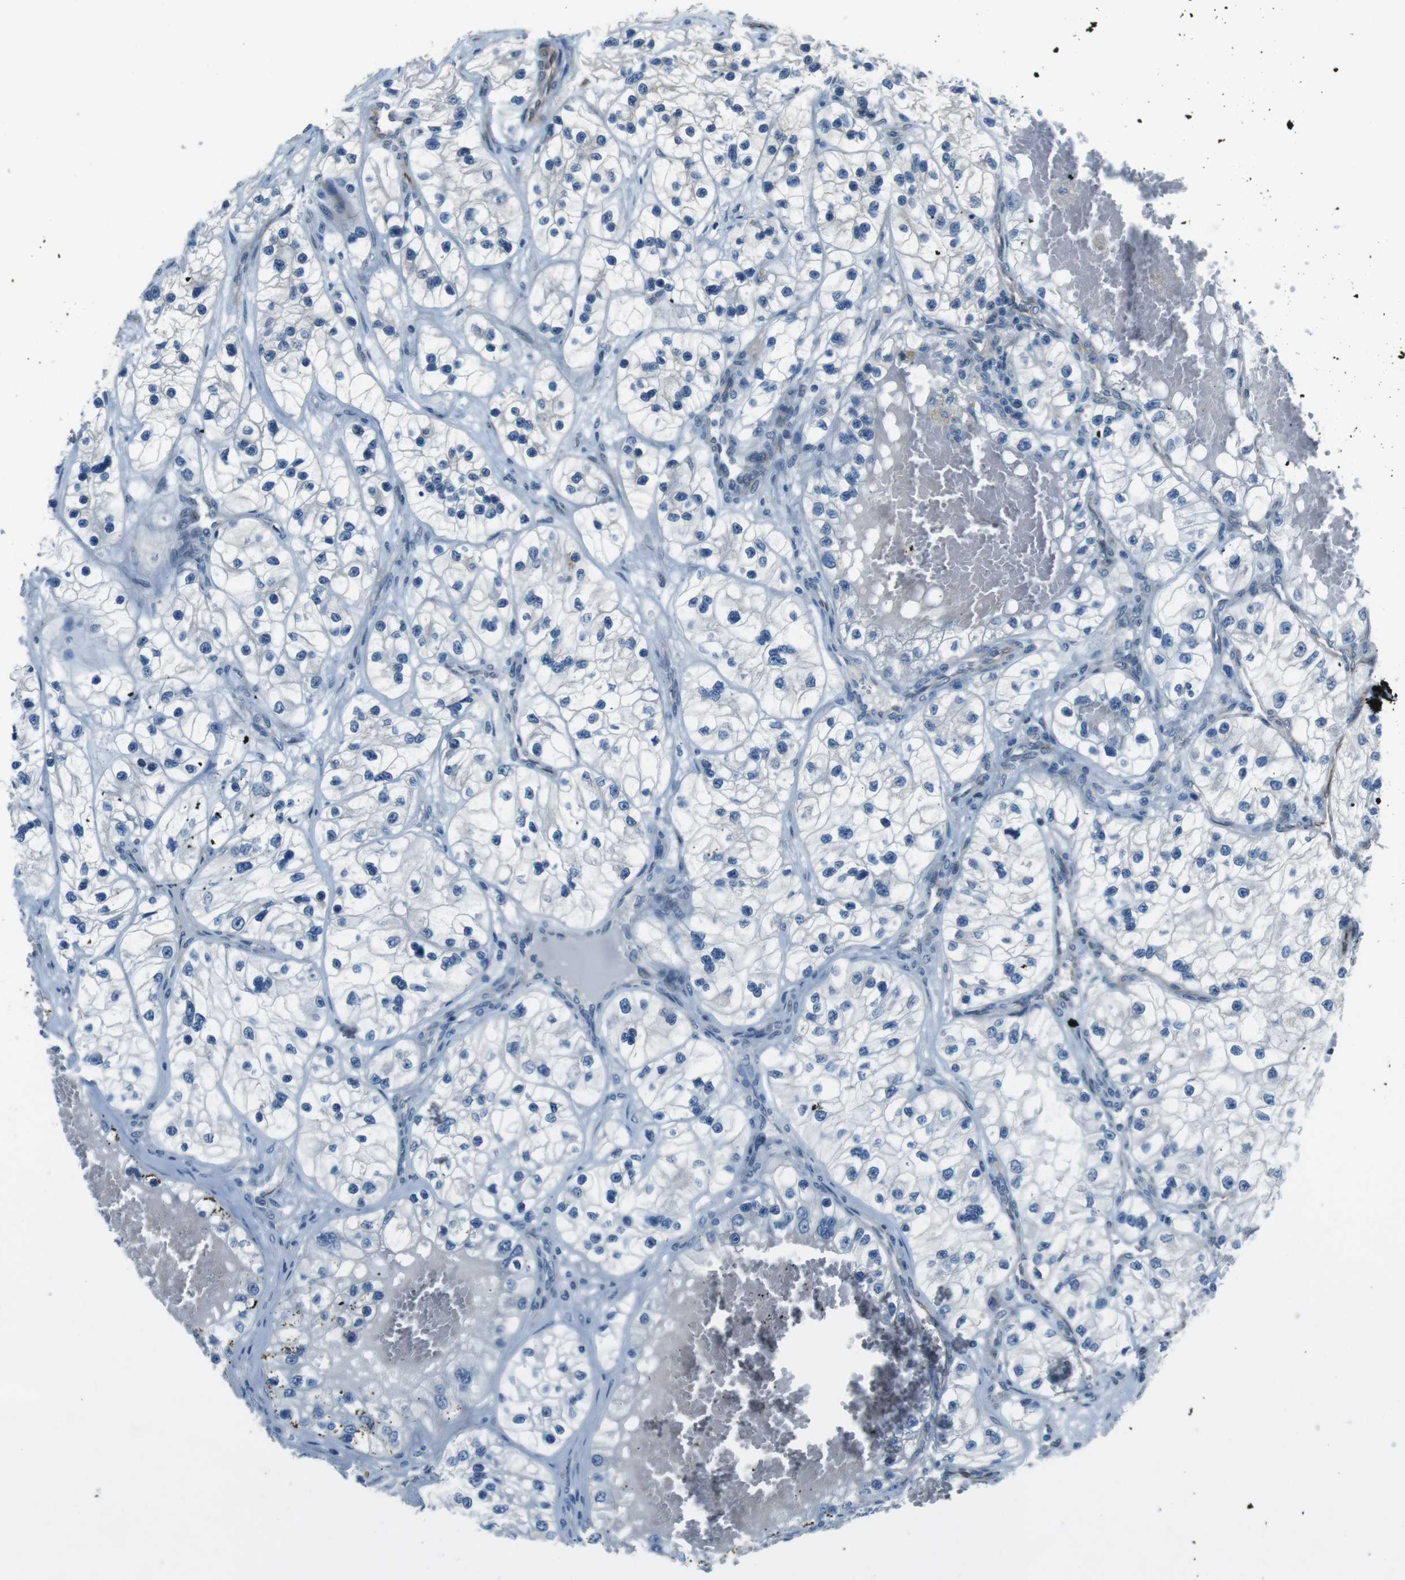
{"staining": {"intensity": "negative", "quantity": "none", "location": "none"}, "tissue": "renal cancer", "cell_type": "Tumor cells", "image_type": "cancer", "snomed": [{"axis": "morphology", "description": "Adenocarcinoma, NOS"}, {"axis": "topography", "description": "Kidney"}], "caption": "Immunohistochemistry (IHC) histopathology image of human renal adenocarcinoma stained for a protein (brown), which demonstrates no expression in tumor cells. (DAB (3,3'-diaminobenzidine) immunohistochemistry visualized using brightfield microscopy, high magnification).", "gene": "LRRC49", "patient": {"sex": "female", "age": 57}}